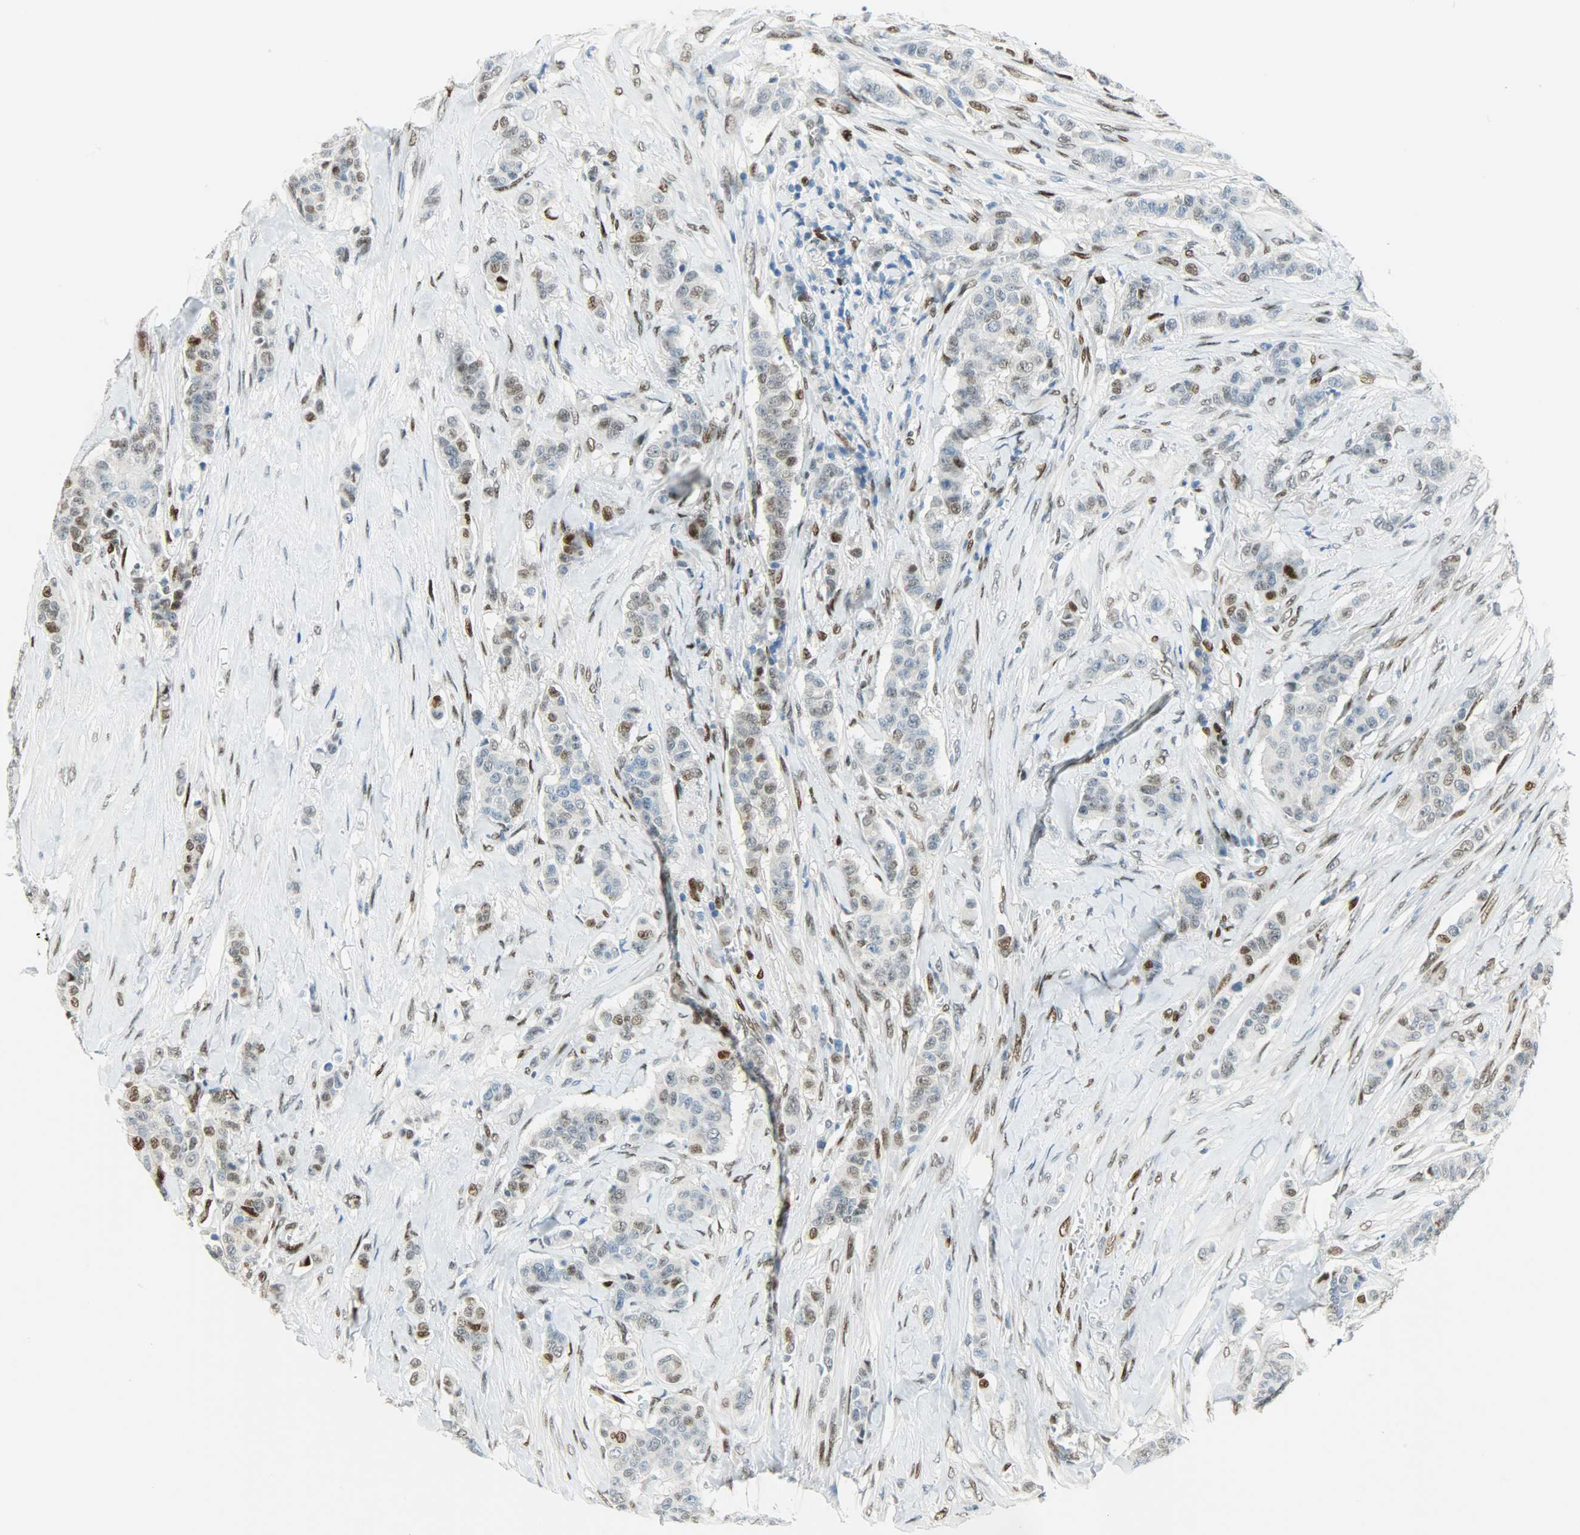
{"staining": {"intensity": "moderate", "quantity": "25%-75%", "location": "nuclear"}, "tissue": "breast cancer", "cell_type": "Tumor cells", "image_type": "cancer", "snomed": [{"axis": "morphology", "description": "Duct carcinoma"}, {"axis": "topography", "description": "Breast"}], "caption": "Human infiltrating ductal carcinoma (breast) stained for a protein (brown) exhibits moderate nuclear positive expression in about 25%-75% of tumor cells.", "gene": "JUNB", "patient": {"sex": "female", "age": 40}}